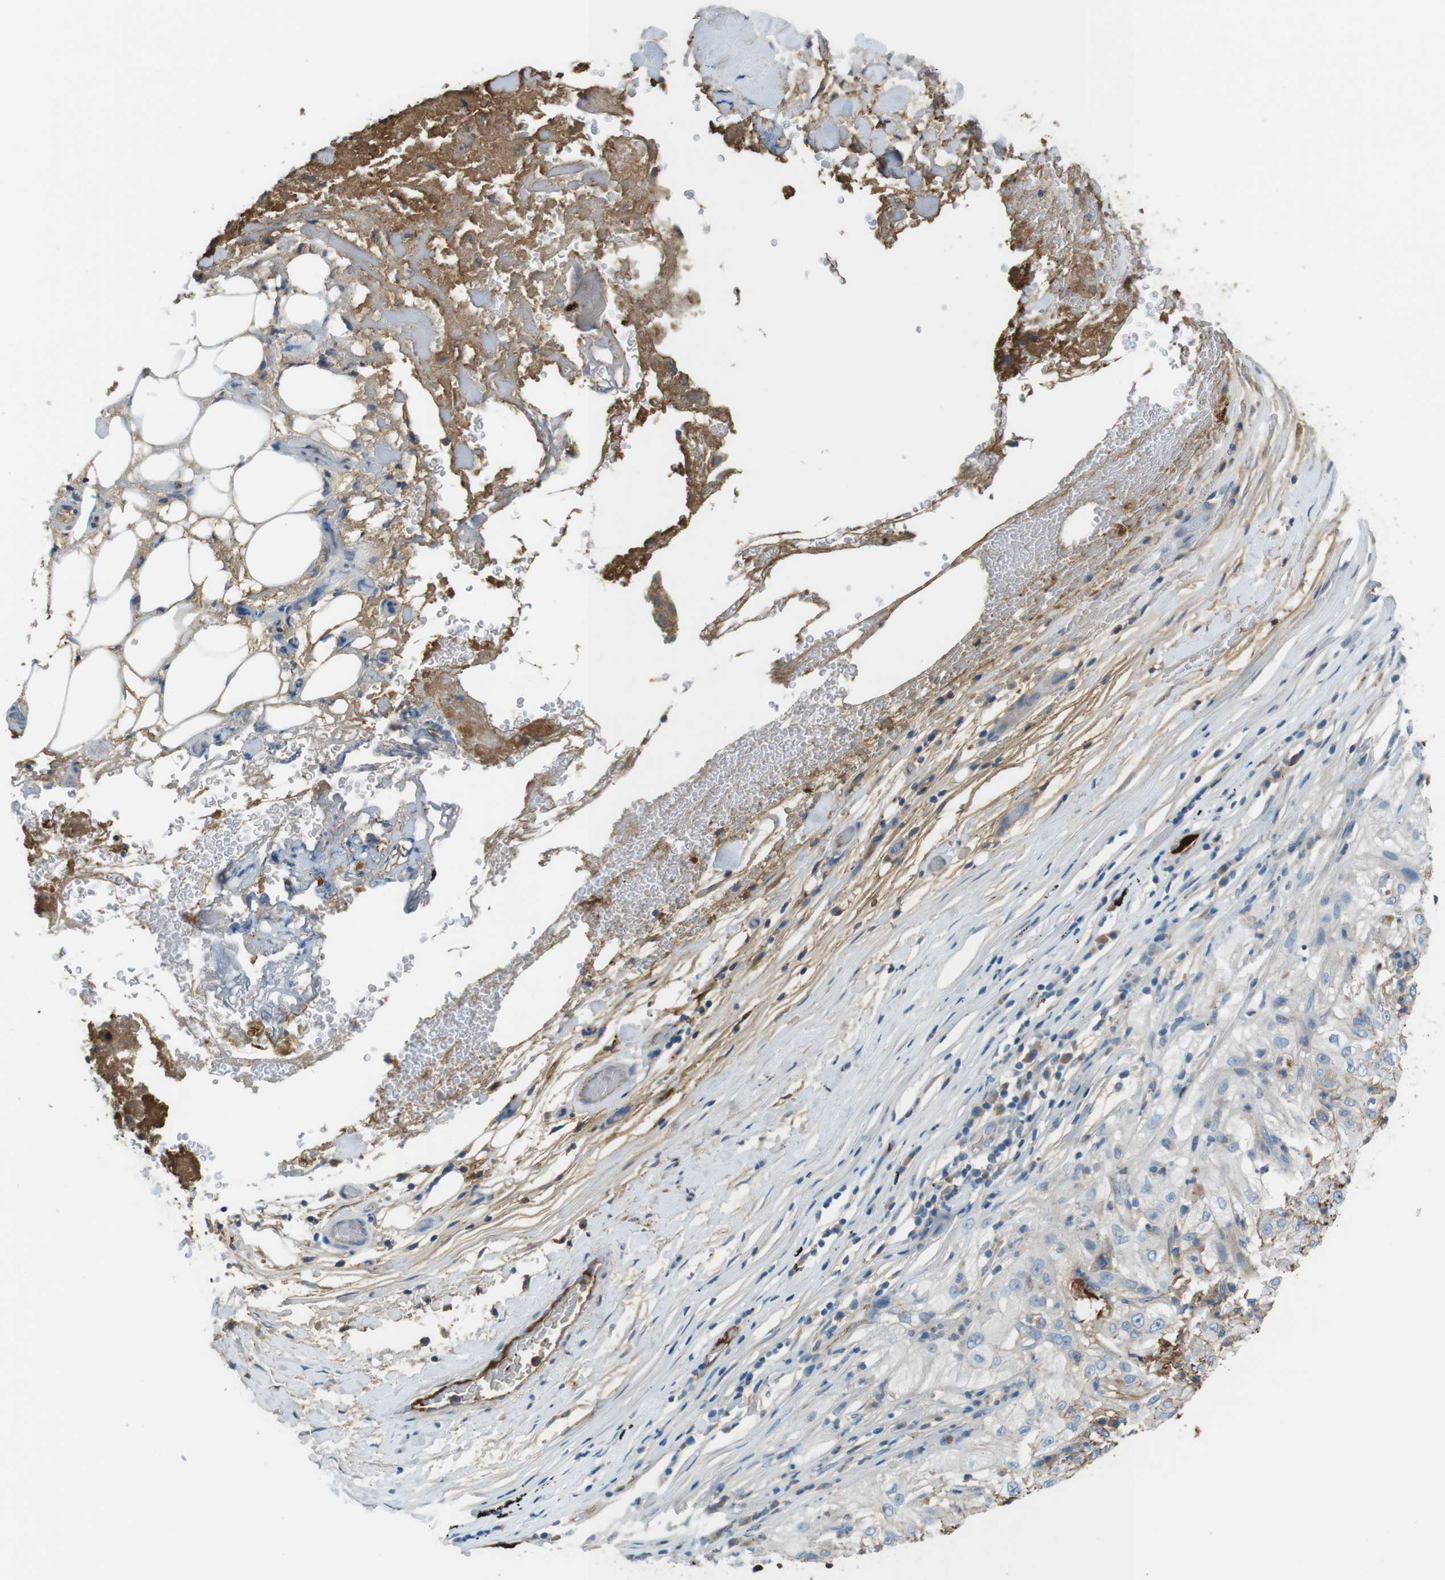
{"staining": {"intensity": "negative", "quantity": "none", "location": "none"}, "tissue": "lung cancer", "cell_type": "Tumor cells", "image_type": "cancer", "snomed": [{"axis": "morphology", "description": "Inflammation, NOS"}, {"axis": "morphology", "description": "Squamous cell carcinoma, NOS"}, {"axis": "topography", "description": "Lymph node"}, {"axis": "topography", "description": "Soft tissue"}, {"axis": "topography", "description": "Lung"}], "caption": "This is an IHC image of human lung squamous cell carcinoma. There is no staining in tumor cells.", "gene": "LTBP4", "patient": {"sex": "male", "age": 66}}